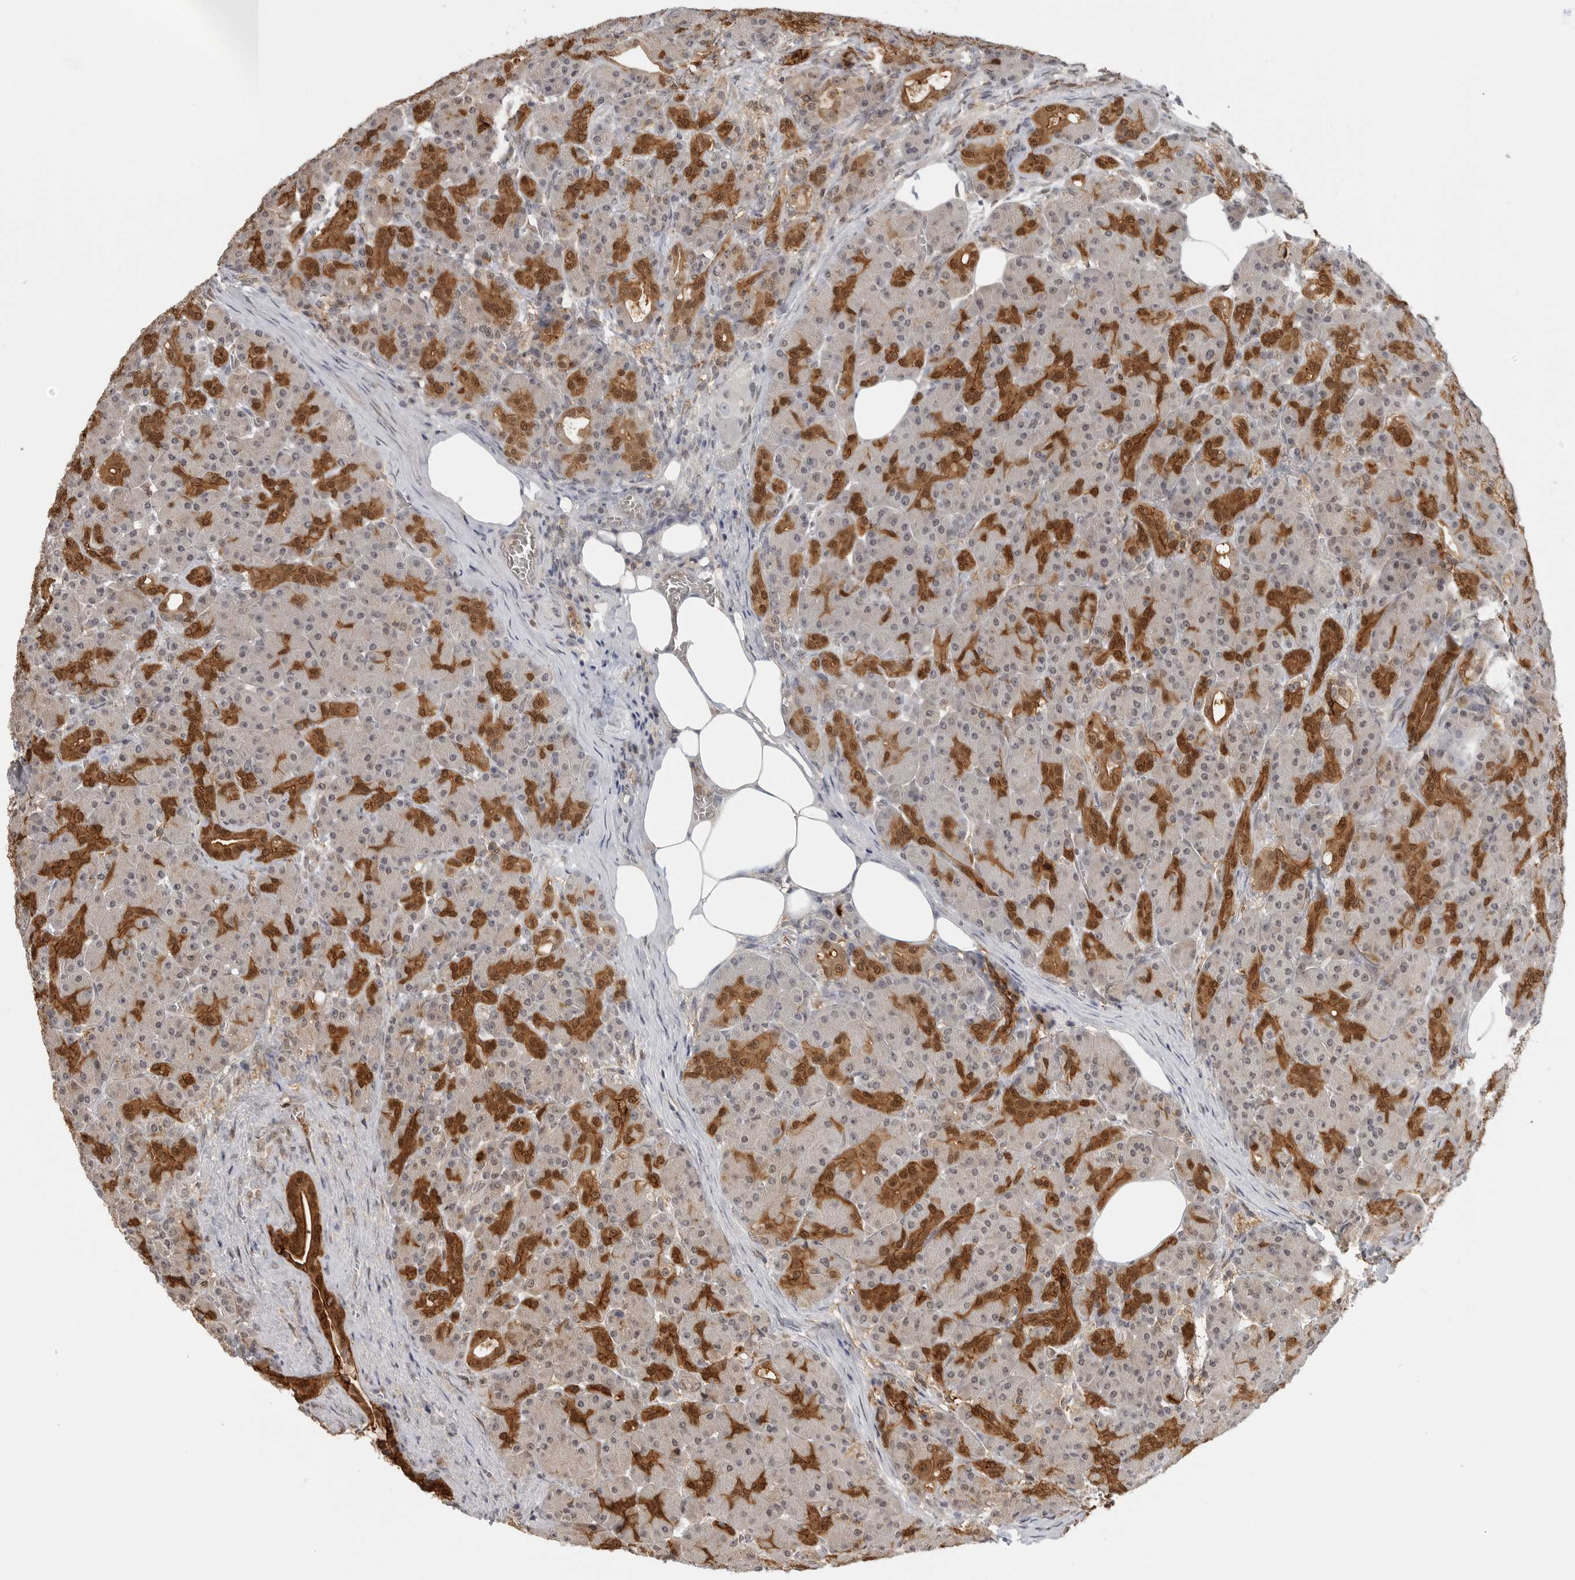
{"staining": {"intensity": "strong", "quantity": "25%-75%", "location": "cytoplasmic/membranous,nuclear"}, "tissue": "pancreas", "cell_type": "Exocrine glandular cells", "image_type": "normal", "snomed": [{"axis": "morphology", "description": "Normal tissue, NOS"}, {"axis": "topography", "description": "Pancreas"}], "caption": "IHC (DAB) staining of unremarkable human pancreas demonstrates strong cytoplasmic/membranous,nuclear protein staining in approximately 25%-75% of exocrine glandular cells.", "gene": "ANXA11", "patient": {"sex": "male", "age": 63}}